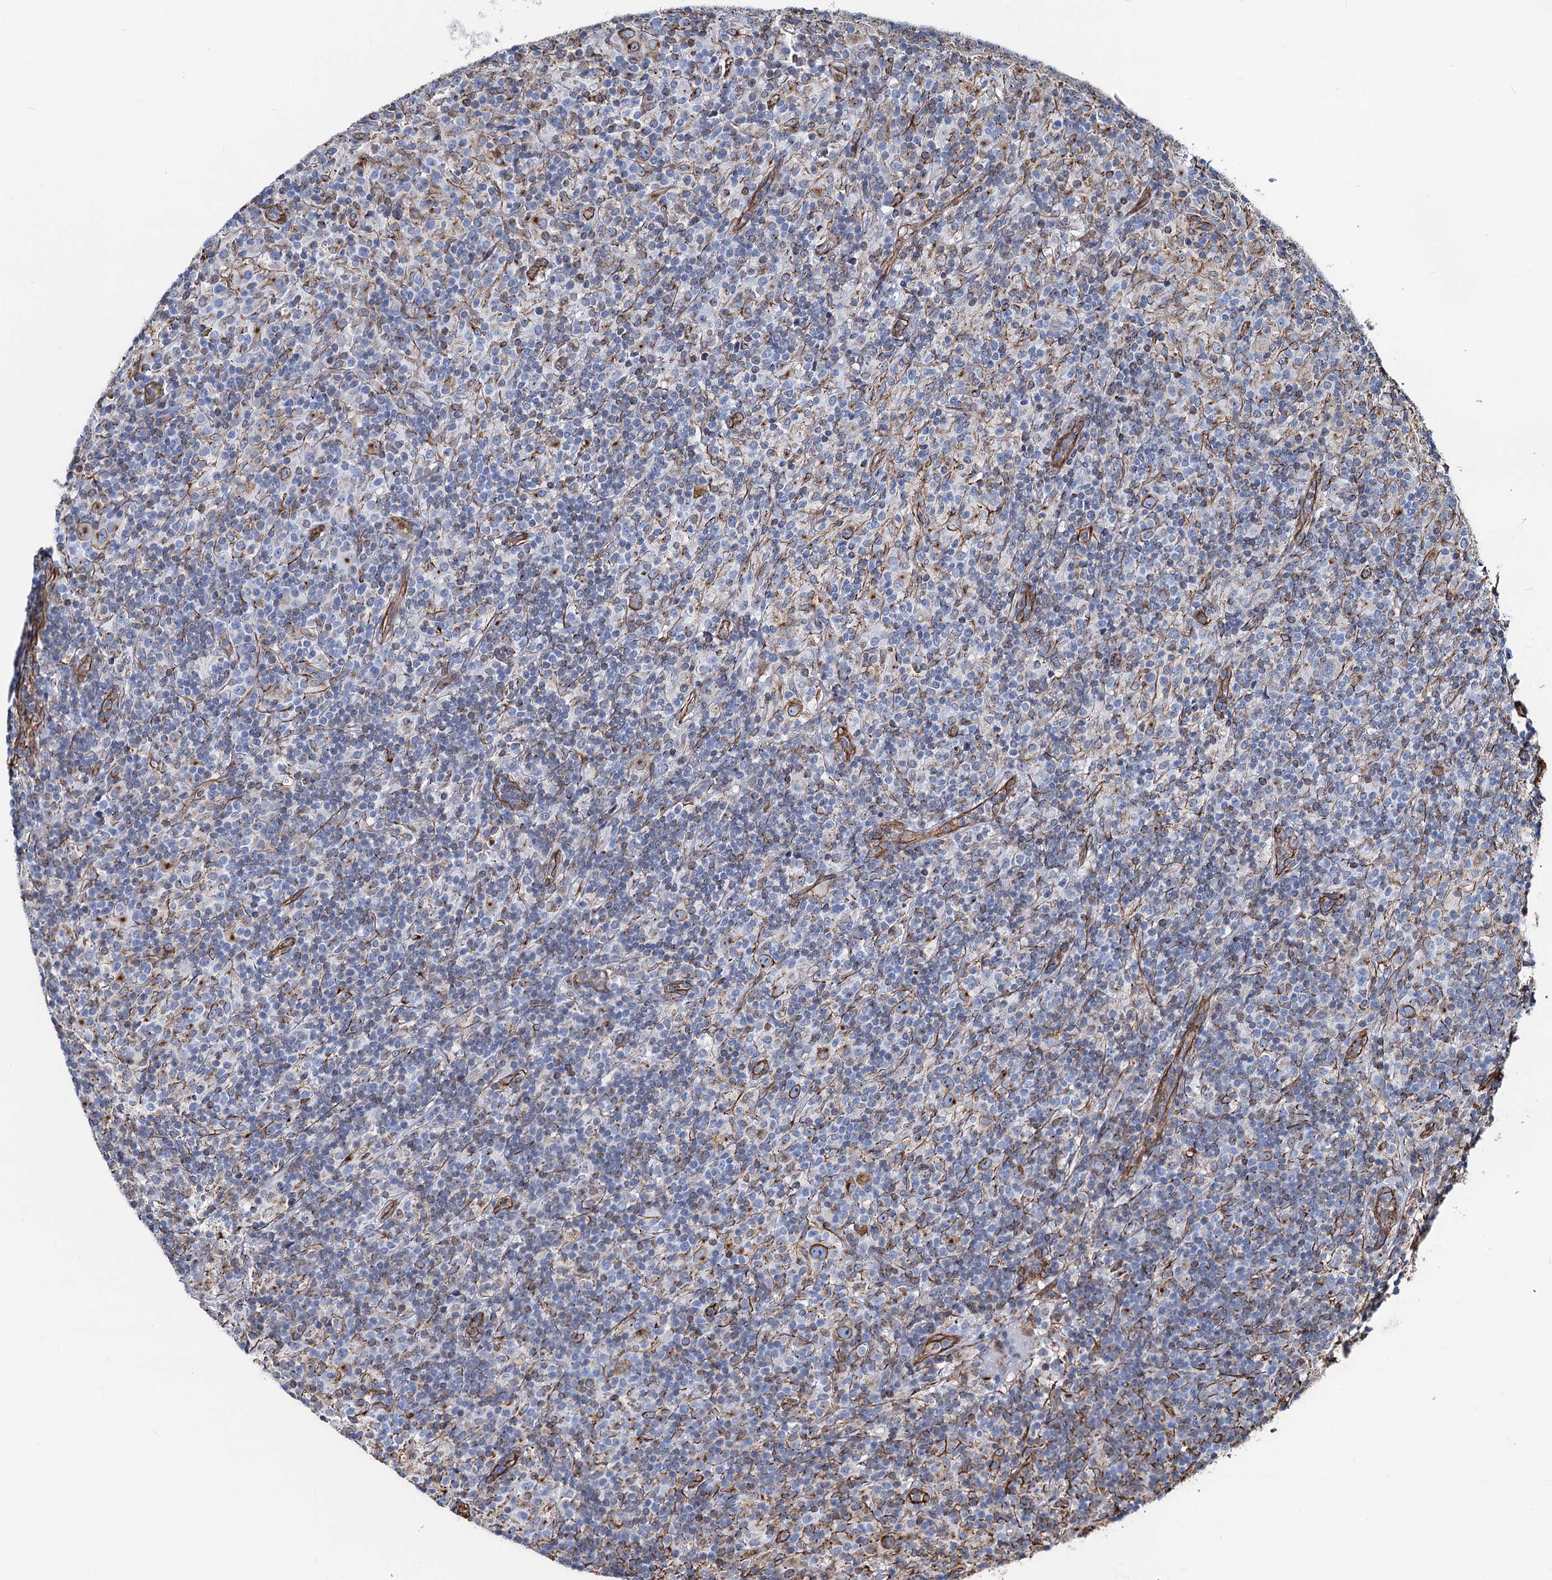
{"staining": {"intensity": "moderate", "quantity": ">75%", "location": "cytoplasmic/membranous"}, "tissue": "lymphoma", "cell_type": "Tumor cells", "image_type": "cancer", "snomed": [{"axis": "morphology", "description": "Hodgkin's disease, NOS"}, {"axis": "topography", "description": "Lymph node"}], "caption": "High-magnification brightfield microscopy of Hodgkin's disease stained with DAB (3,3'-diaminobenzidine) (brown) and counterstained with hematoxylin (blue). tumor cells exhibit moderate cytoplasmic/membranous expression is identified in about>75% of cells.", "gene": "PGM2", "patient": {"sex": "male", "age": 70}}